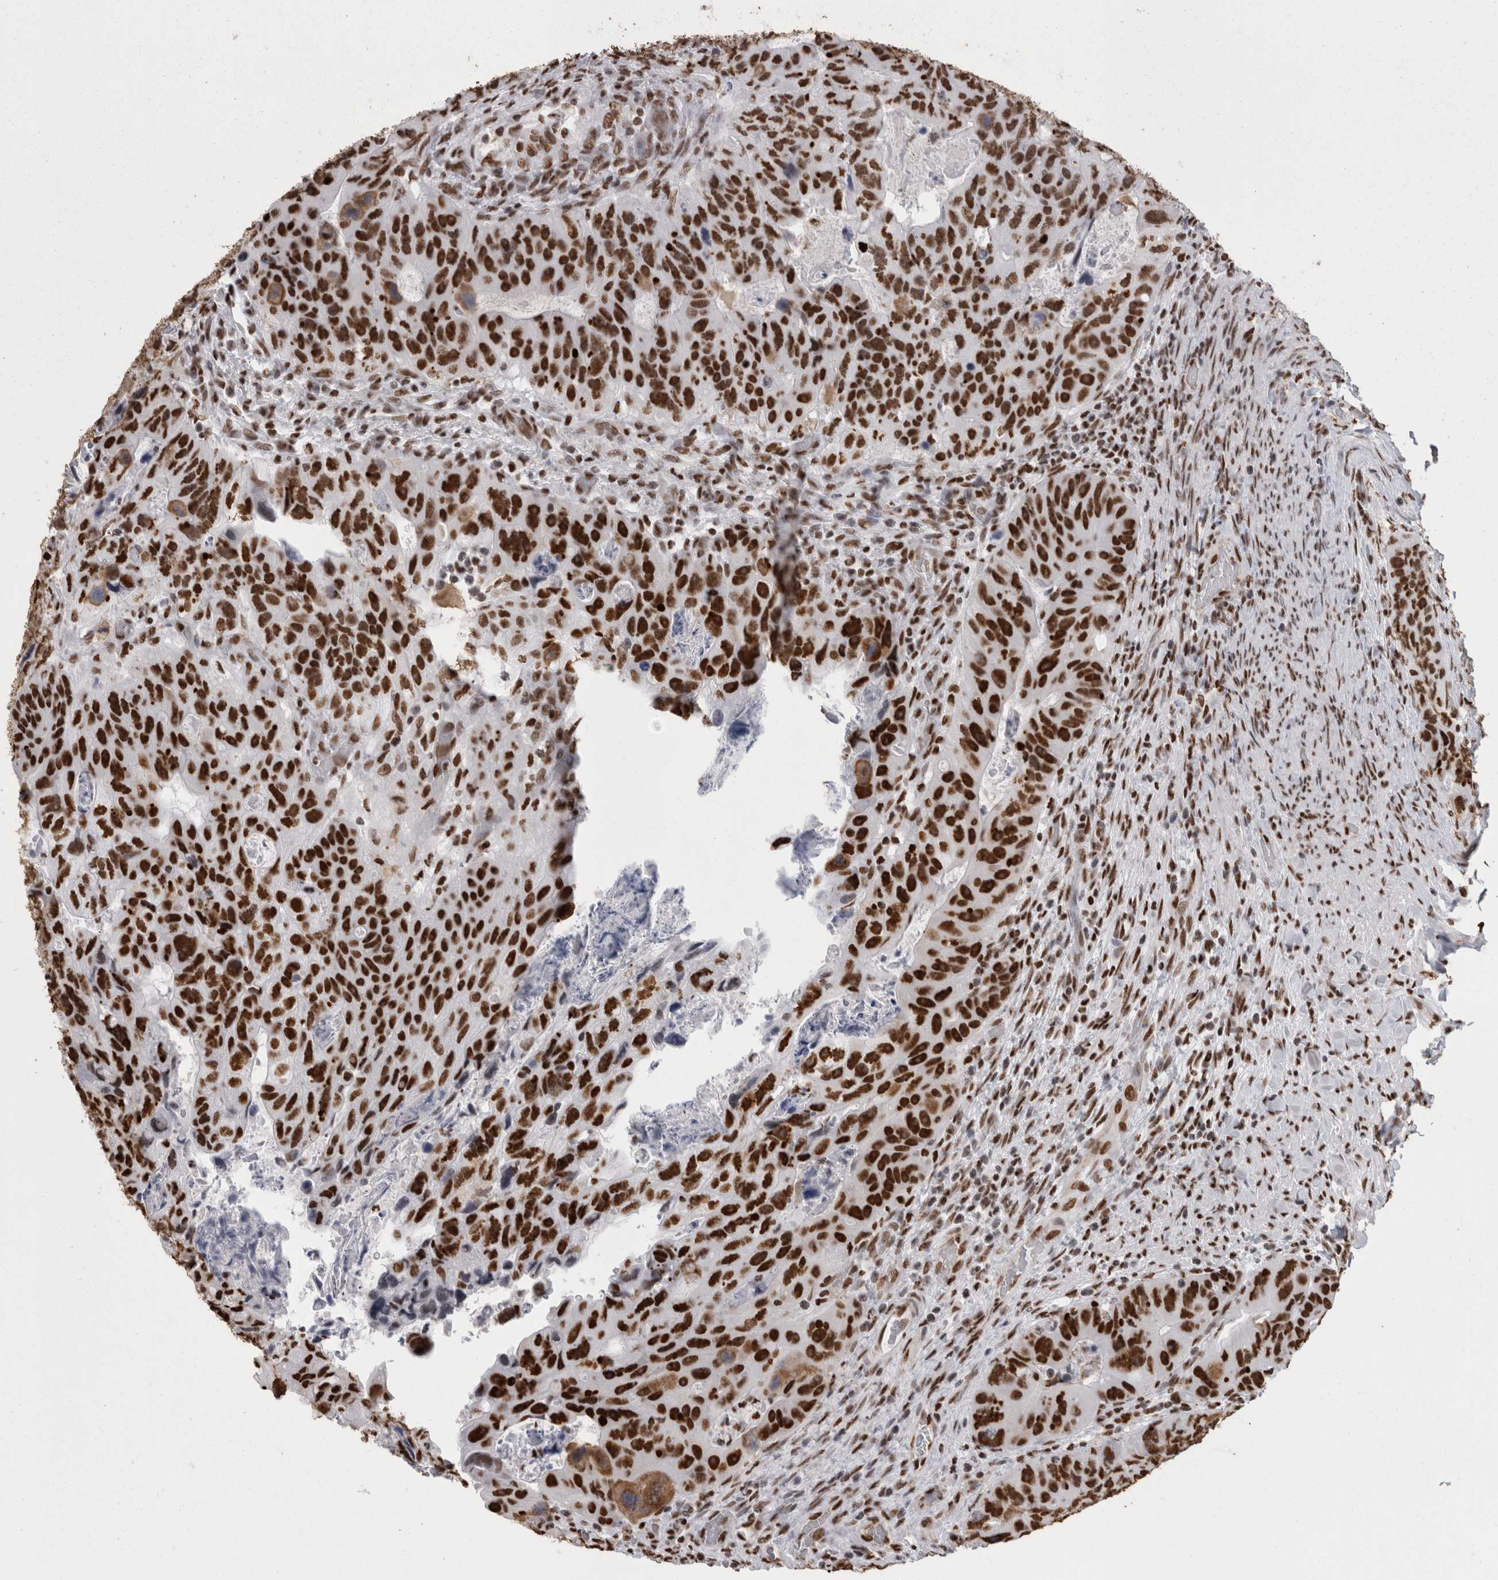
{"staining": {"intensity": "strong", "quantity": ">75%", "location": "nuclear"}, "tissue": "colorectal cancer", "cell_type": "Tumor cells", "image_type": "cancer", "snomed": [{"axis": "morphology", "description": "Adenocarcinoma, NOS"}, {"axis": "topography", "description": "Rectum"}], "caption": "IHC histopathology image of colorectal adenocarcinoma stained for a protein (brown), which shows high levels of strong nuclear expression in approximately >75% of tumor cells.", "gene": "HNRNPM", "patient": {"sex": "male", "age": 59}}